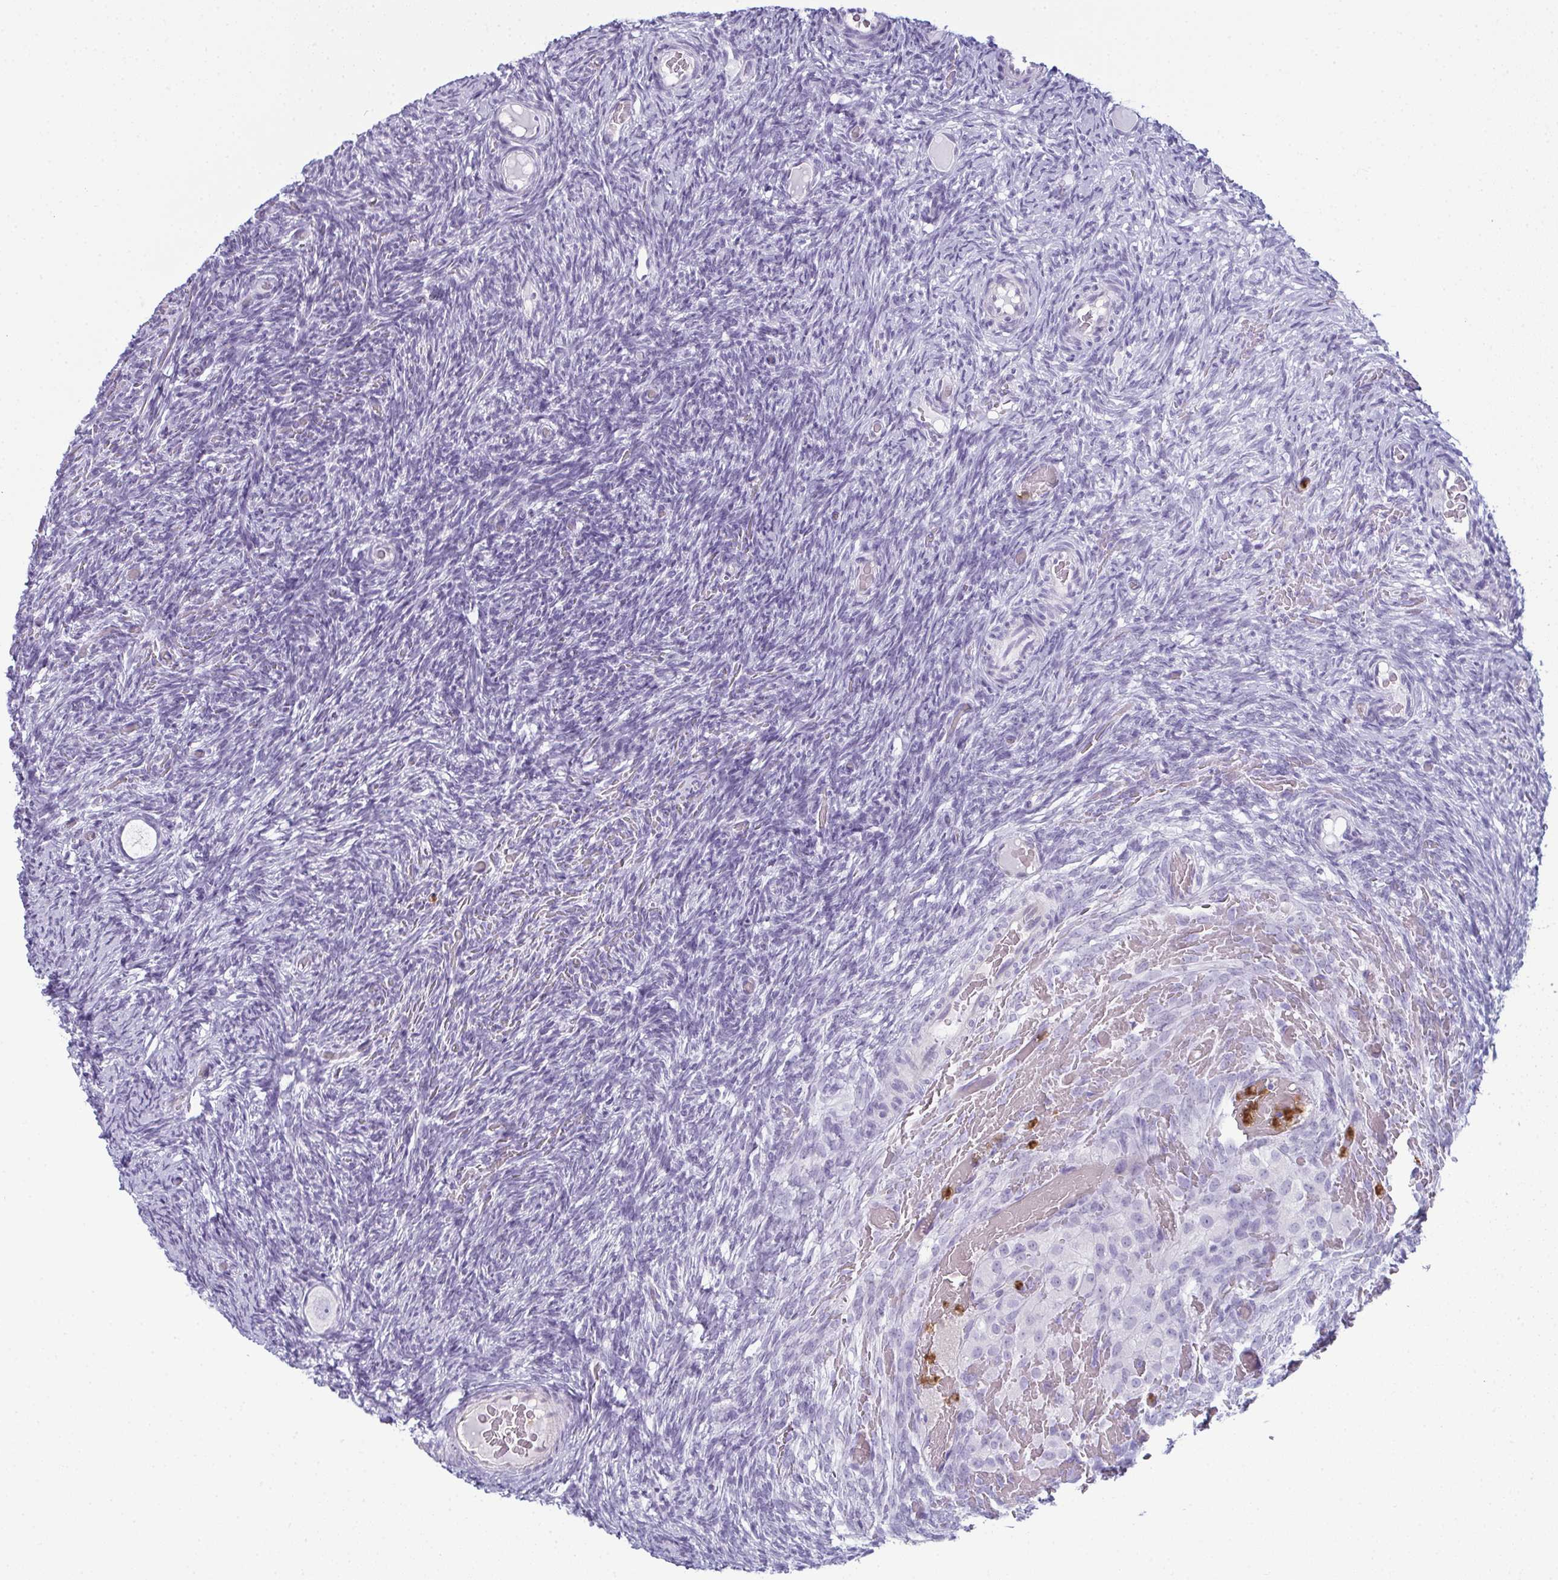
{"staining": {"intensity": "negative", "quantity": "none", "location": "none"}, "tissue": "ovary", "cell_type": "Follicle cells", "image_type": "normal", "snomed": [{"axis": "morphology", "description": "Normal tissue, NOS"}, {"axis": "topography", "description": "Ovary"}], "caption": "An image of ovary stained for a protein demonstrates no brown staining in follicle cells. (DAB (3,3'-diaminobenzidine) immunohistochemistry (IHC) visualized using brightfield microscopy, high magnification).", "gene": "CDA", "patient": {"sex": "female", "age": 34}}